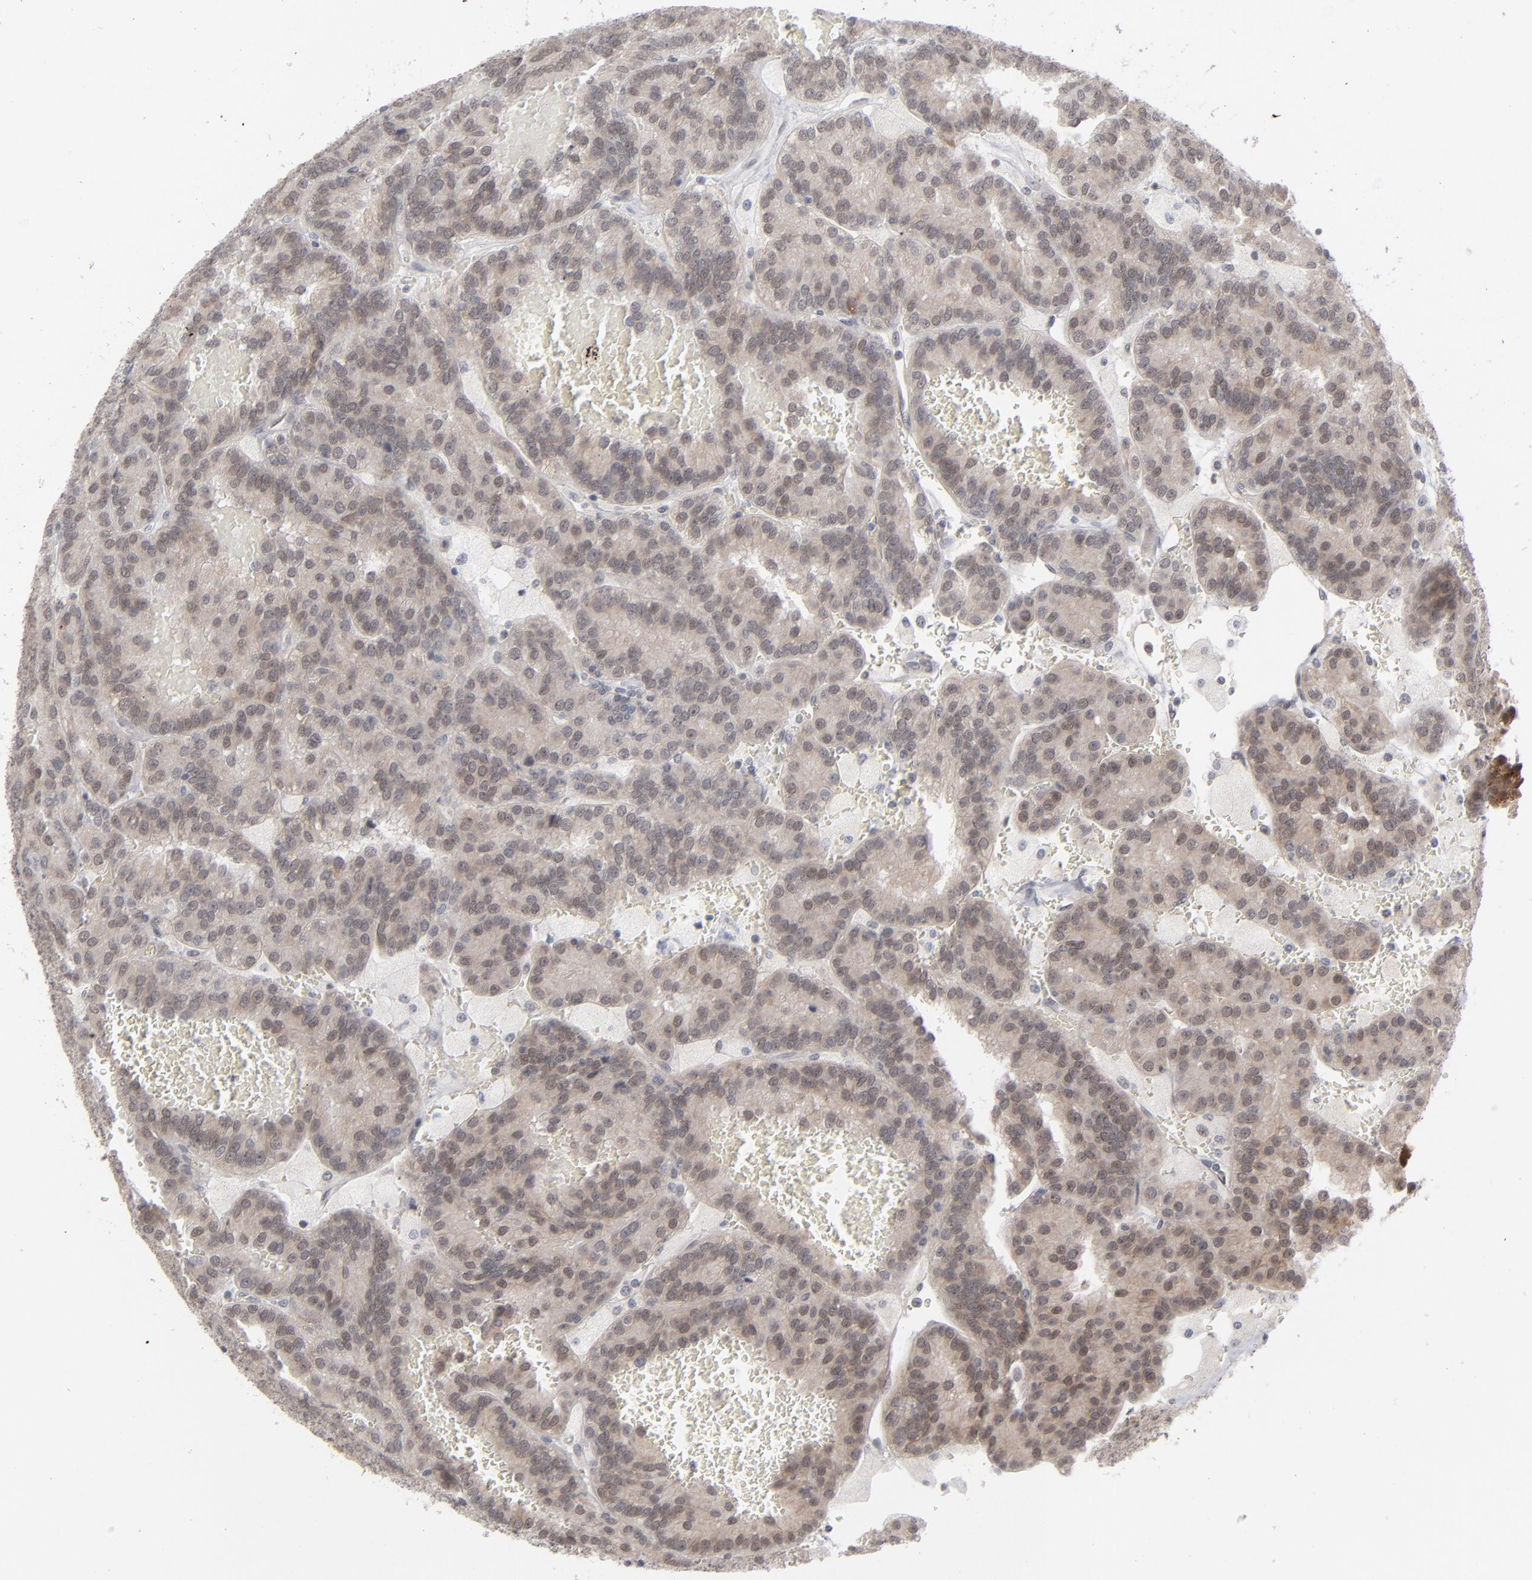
{"staining": {"intensity": "weak", "quantity": ">75%", "location": "cytoplasmic/membranous"}, "tissue": "renal cancer", "cell_type": "Tumor cells", "image_type": "cancer", "snomed": [{"axis": "morphology", "description": "Adenocarcinoma, NOS"}, {"axis": "topography", "description": "Kidney"}], "caption": "Human renal cancer stained for a protein (brown) reveals weak cytoplasmic/membranous positive staining in about >75% of tumor cells.", "gene": "POF1B", "patient": {"sex": "male", "age": 46}}